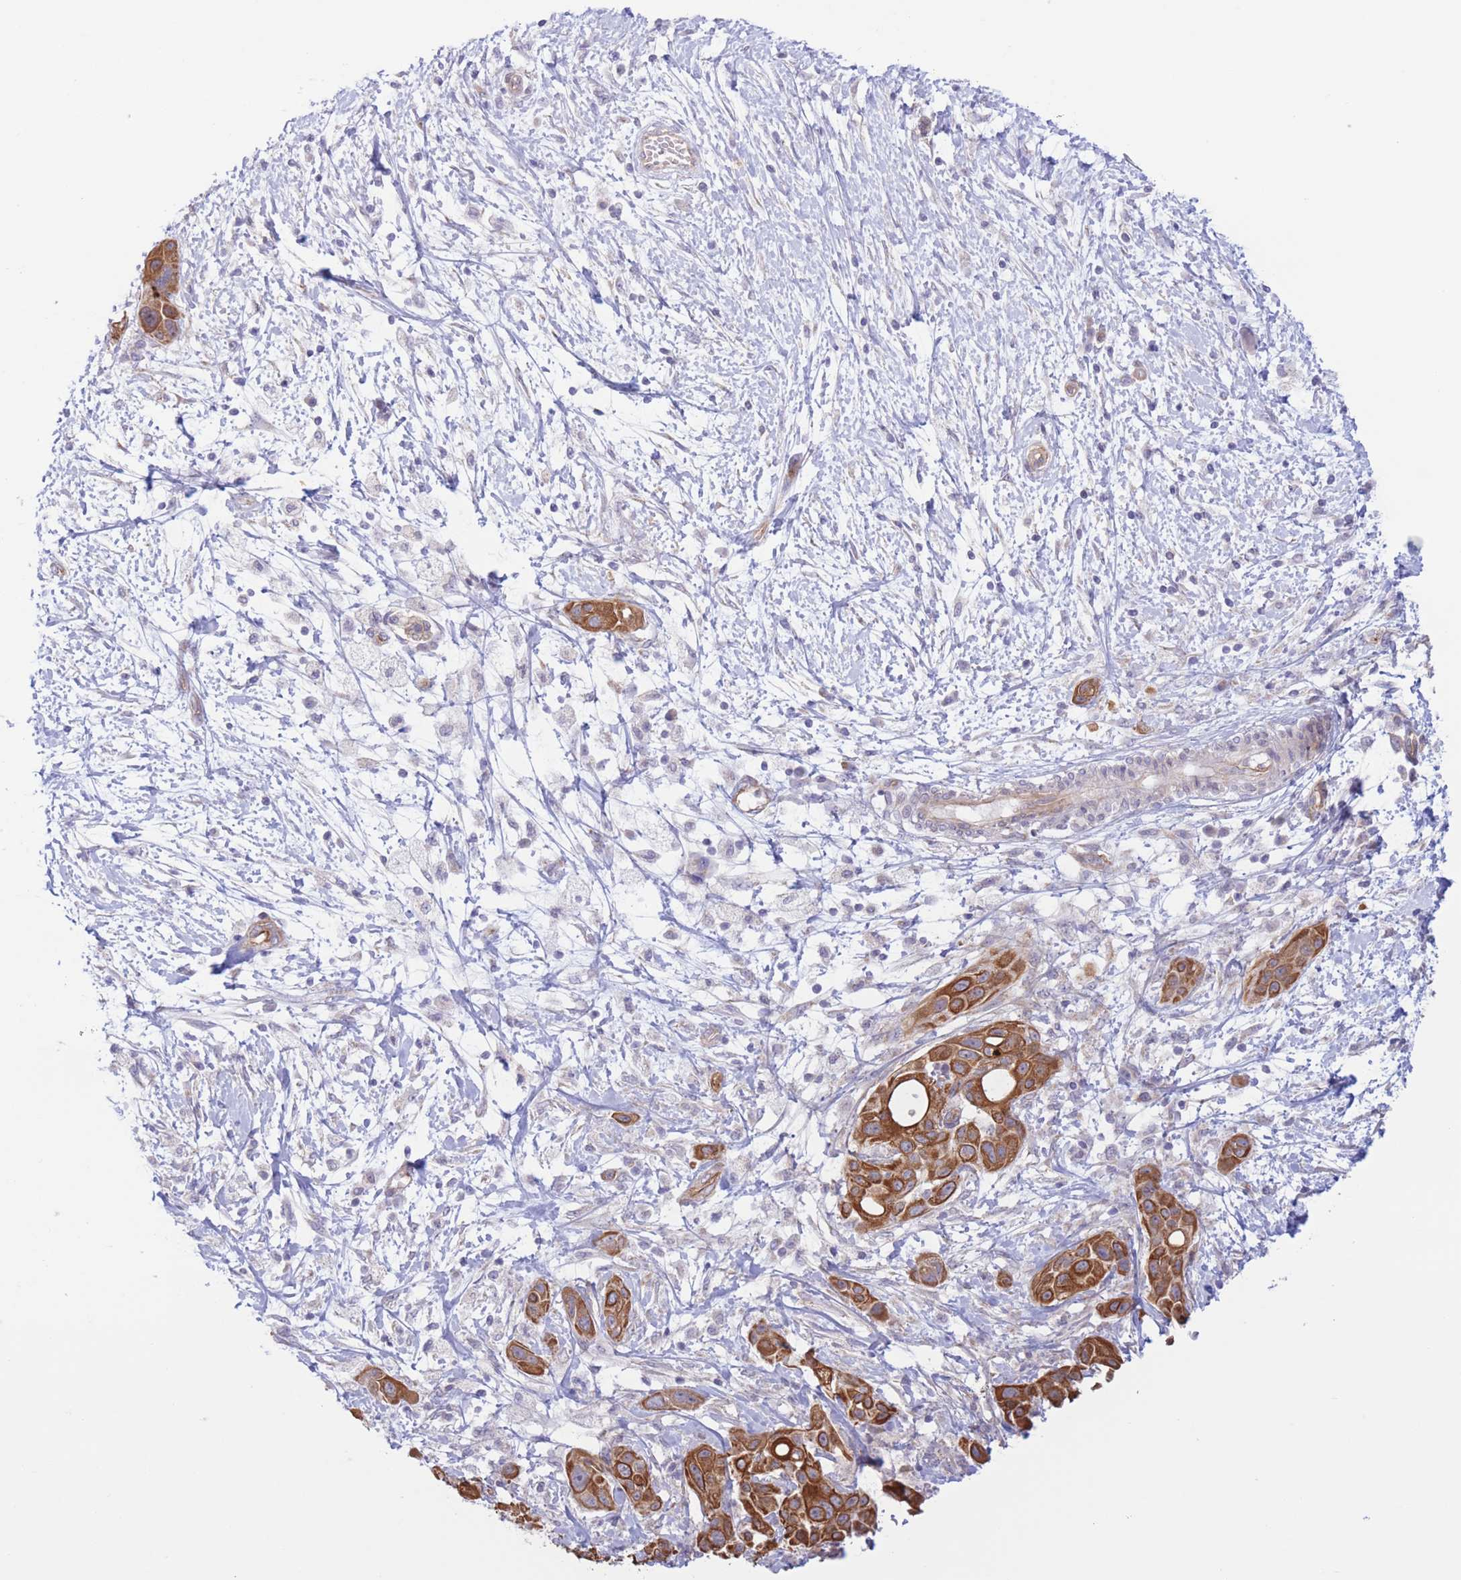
{"staining": {"intensity": "strong", "quantity": ">75%", "location": "cytoplasmic/membranous"}, "tissue": "pancreatic cancer", "cell_type": "Tumor cells", "image_type": "cancer", "snomed": [{"axis": "morphology", "description": "Adenocarcinoma, NOS"}, {"axis": "topography", "description": "Pancreas"}], "caption": "This is an image of IHC staining of pancreatic cancer (adenocarcinoma), which shows strong expression in the cytoplasmic/membranous of tumor cells.", "gene": "MRPS31", "patient": {"sex": "male", "age": 68}}